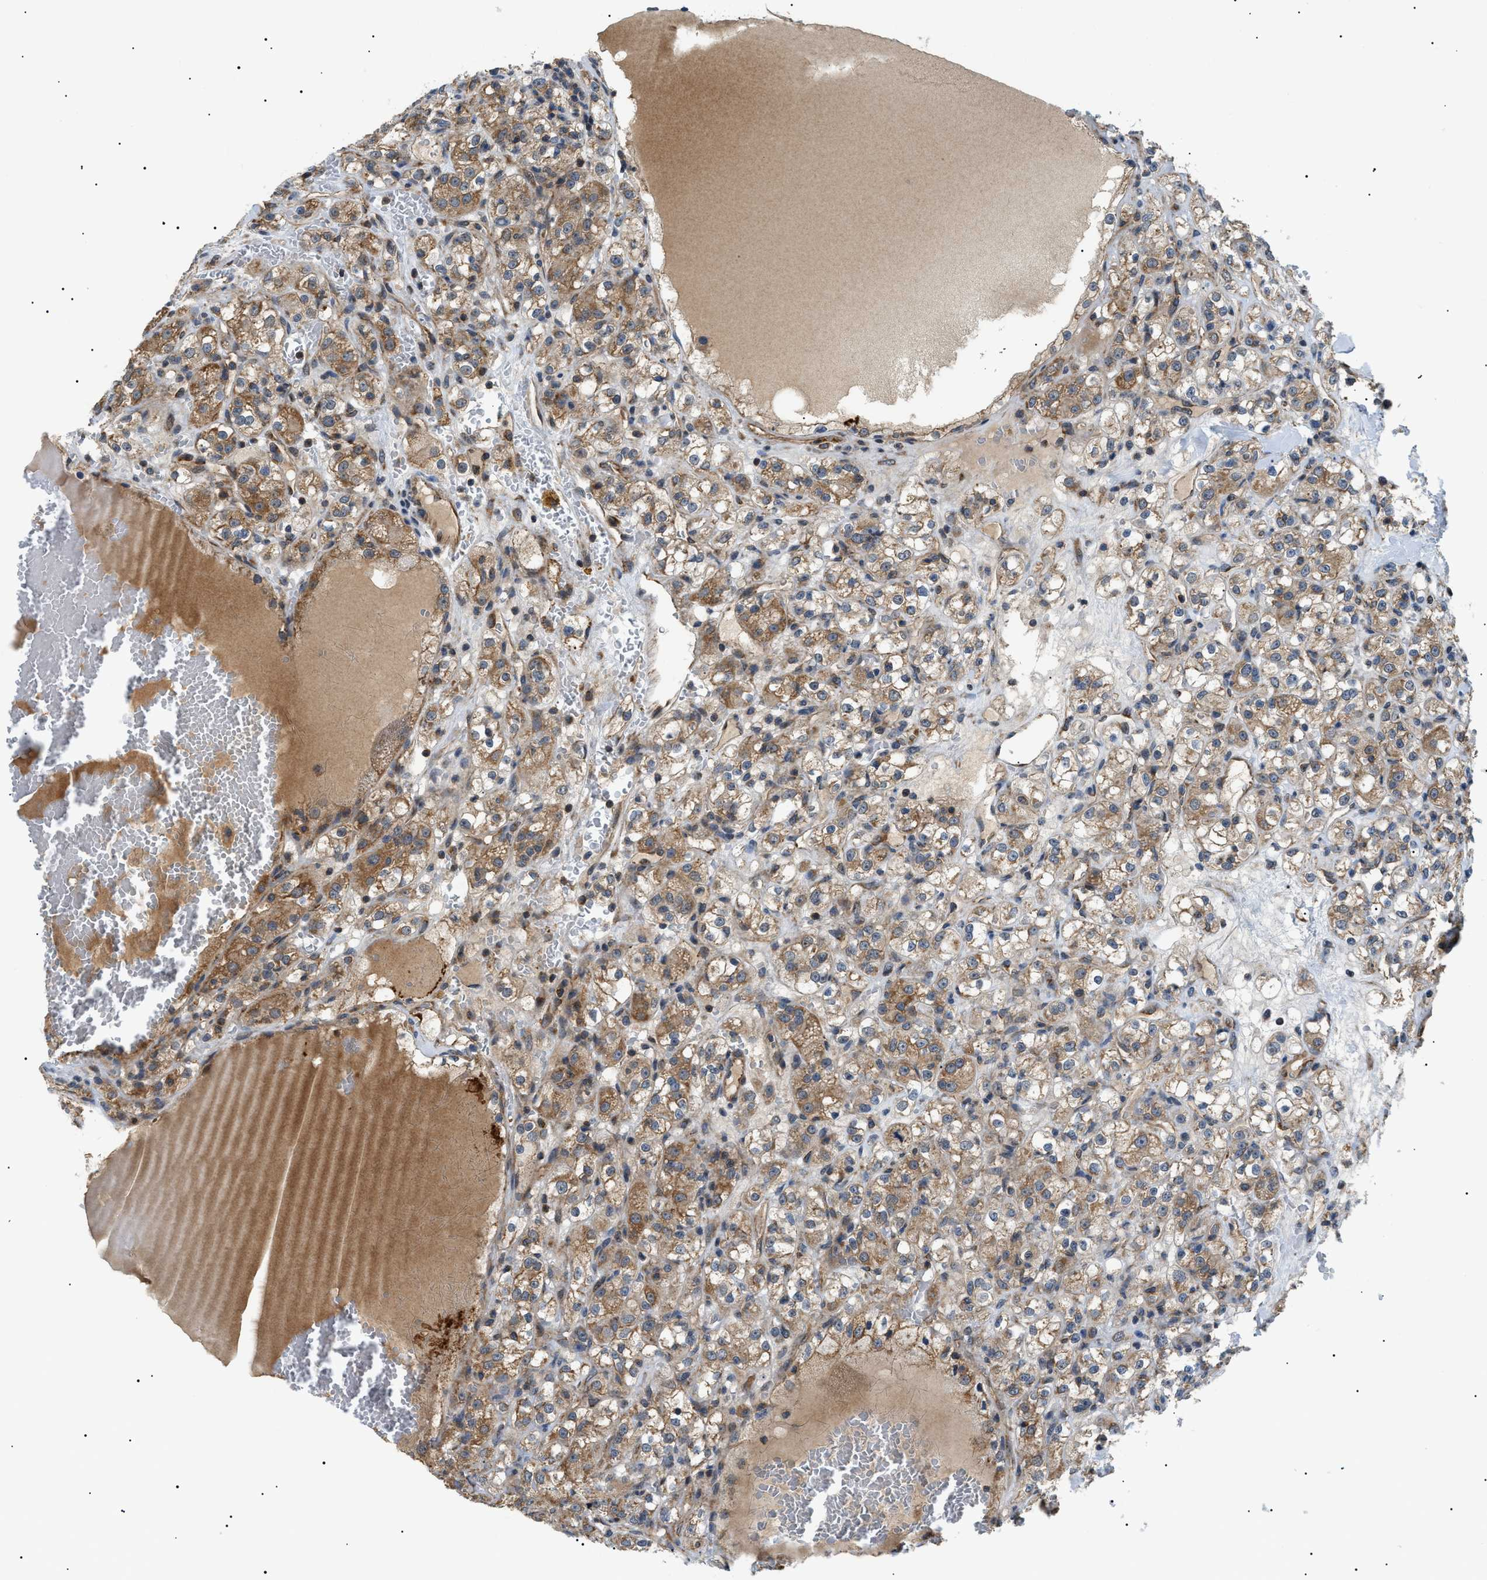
{"staining": {"intensity": "moderate", "quantity": ">75%", "location": "cytoplasmic/membranous"}, "tissue": "renal cancer", "cell_type": "Tumor cells", "image_type": "cancer", "snomed": [{"axis": "morphology", "description": "Normal tissue, NOS"}, {"axis": "morphology", "description": "Adenocarcinoma, NOS"}, {"axis": "topography", "description": "Kidney"}], "caption": "A photomicrograph of renal adenocarcinoma stained for a protein shows moderate cytoplasmic/membranous brown staining in tumor cells.", "gene": "SRPK1", "patient": {"sex": "male", "age": 61}}